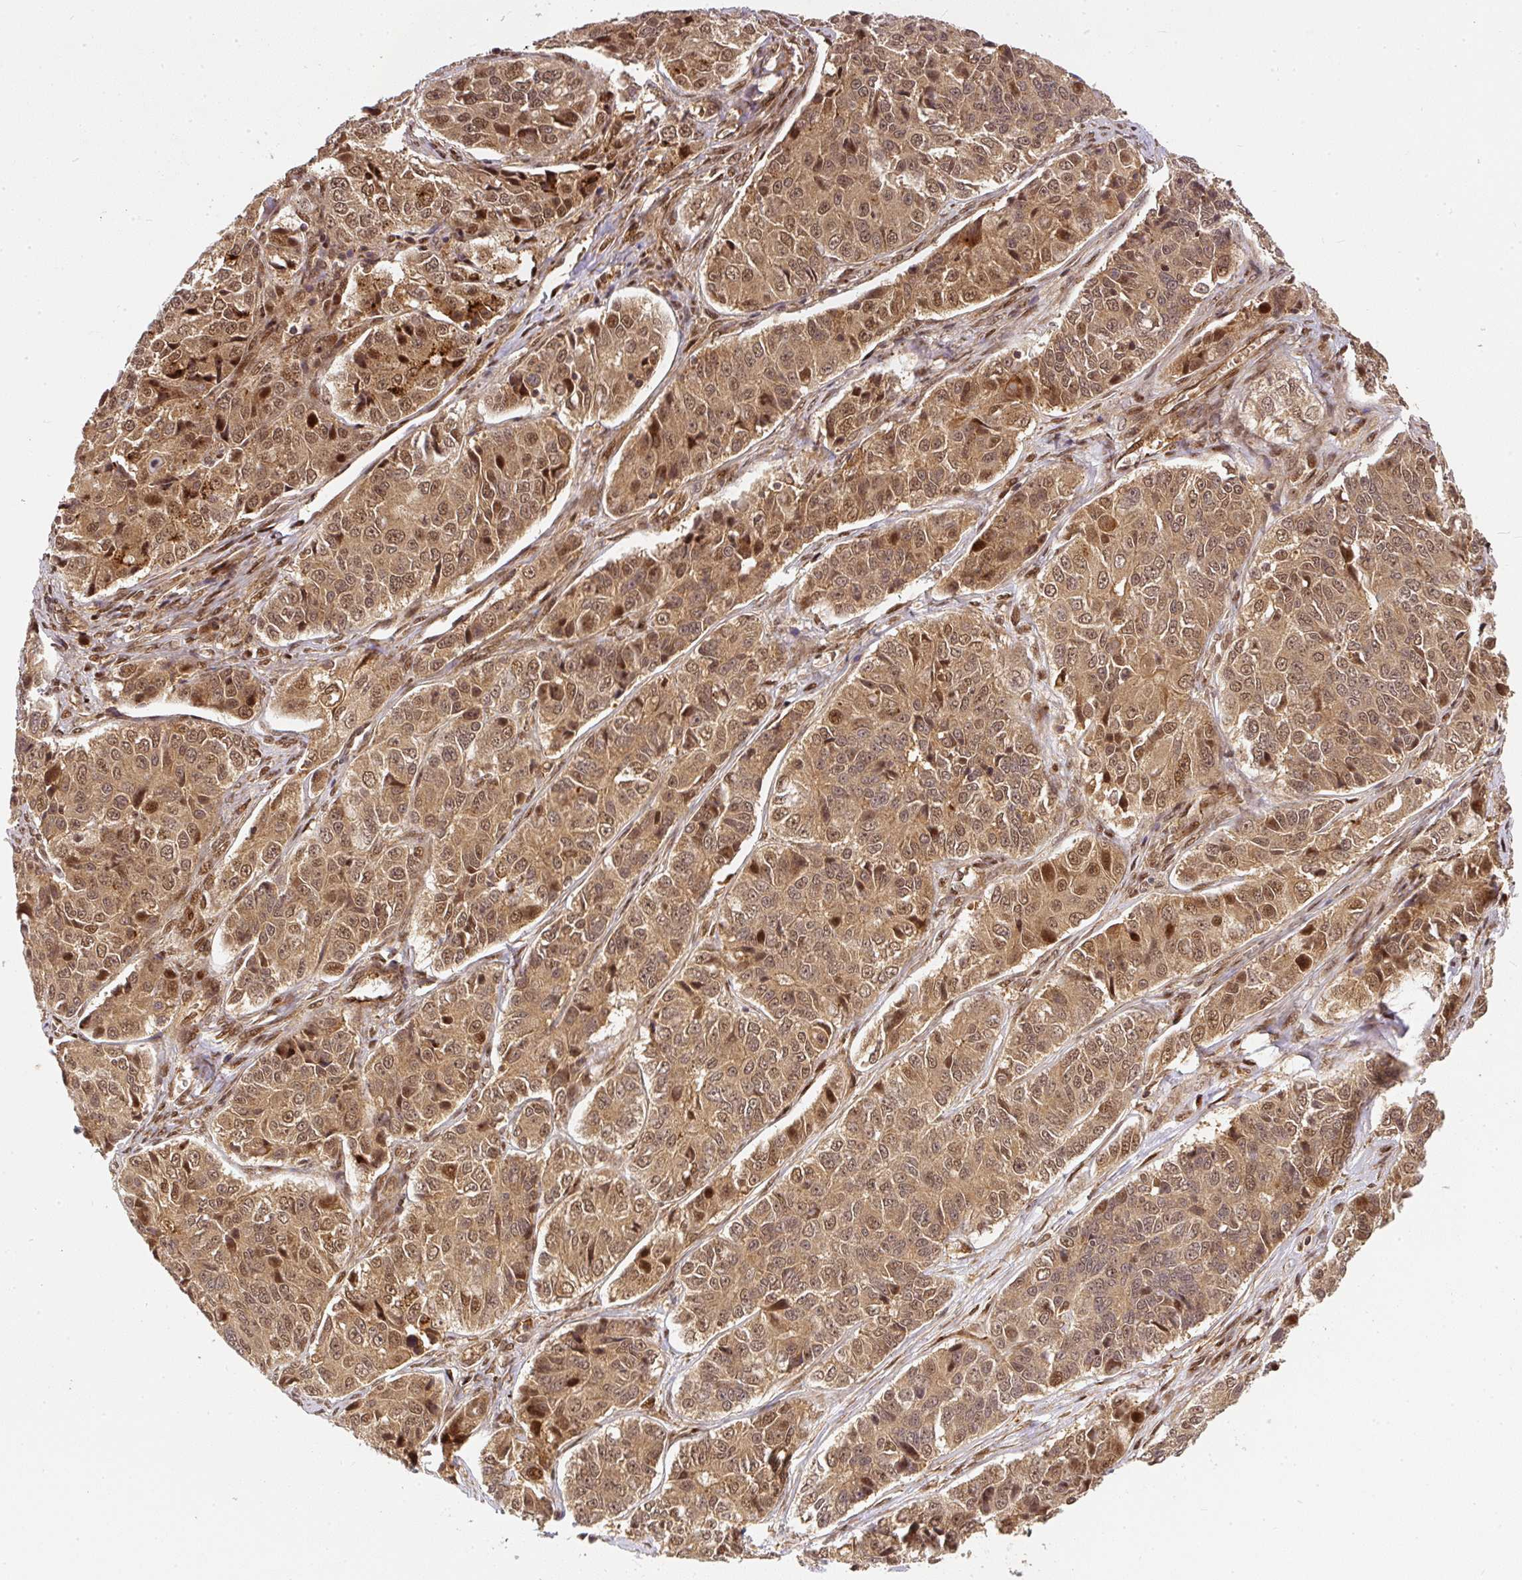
{"staining": {"intensity": "moderate", "quantity": ">75%", "location": "cytoplasmic/membranous,nuclear"}, "tissue": "ovarian cancer", "cell_type": "Tumor cells", "image_type": "cancer", "snomed": [{"axis": "morphology", "description": "Carcinoma, endometroid"}, {"axis": "topography", "description": "Ovary"}], "caption": "Immunohistochemical staining of human ovarian cancer displays medium levels of moderate cytoplasmic/membranous and nuclear protein staining in approximately >75% of tumor cells. The staining was performed using DAB (3,3'-diaminobenzidine), with brown indicating positive protein expression. Nuclei are stained blue with hematoxylin.", "gene": "PSMD1", "patient": {"sex": "female", "age": 51}}